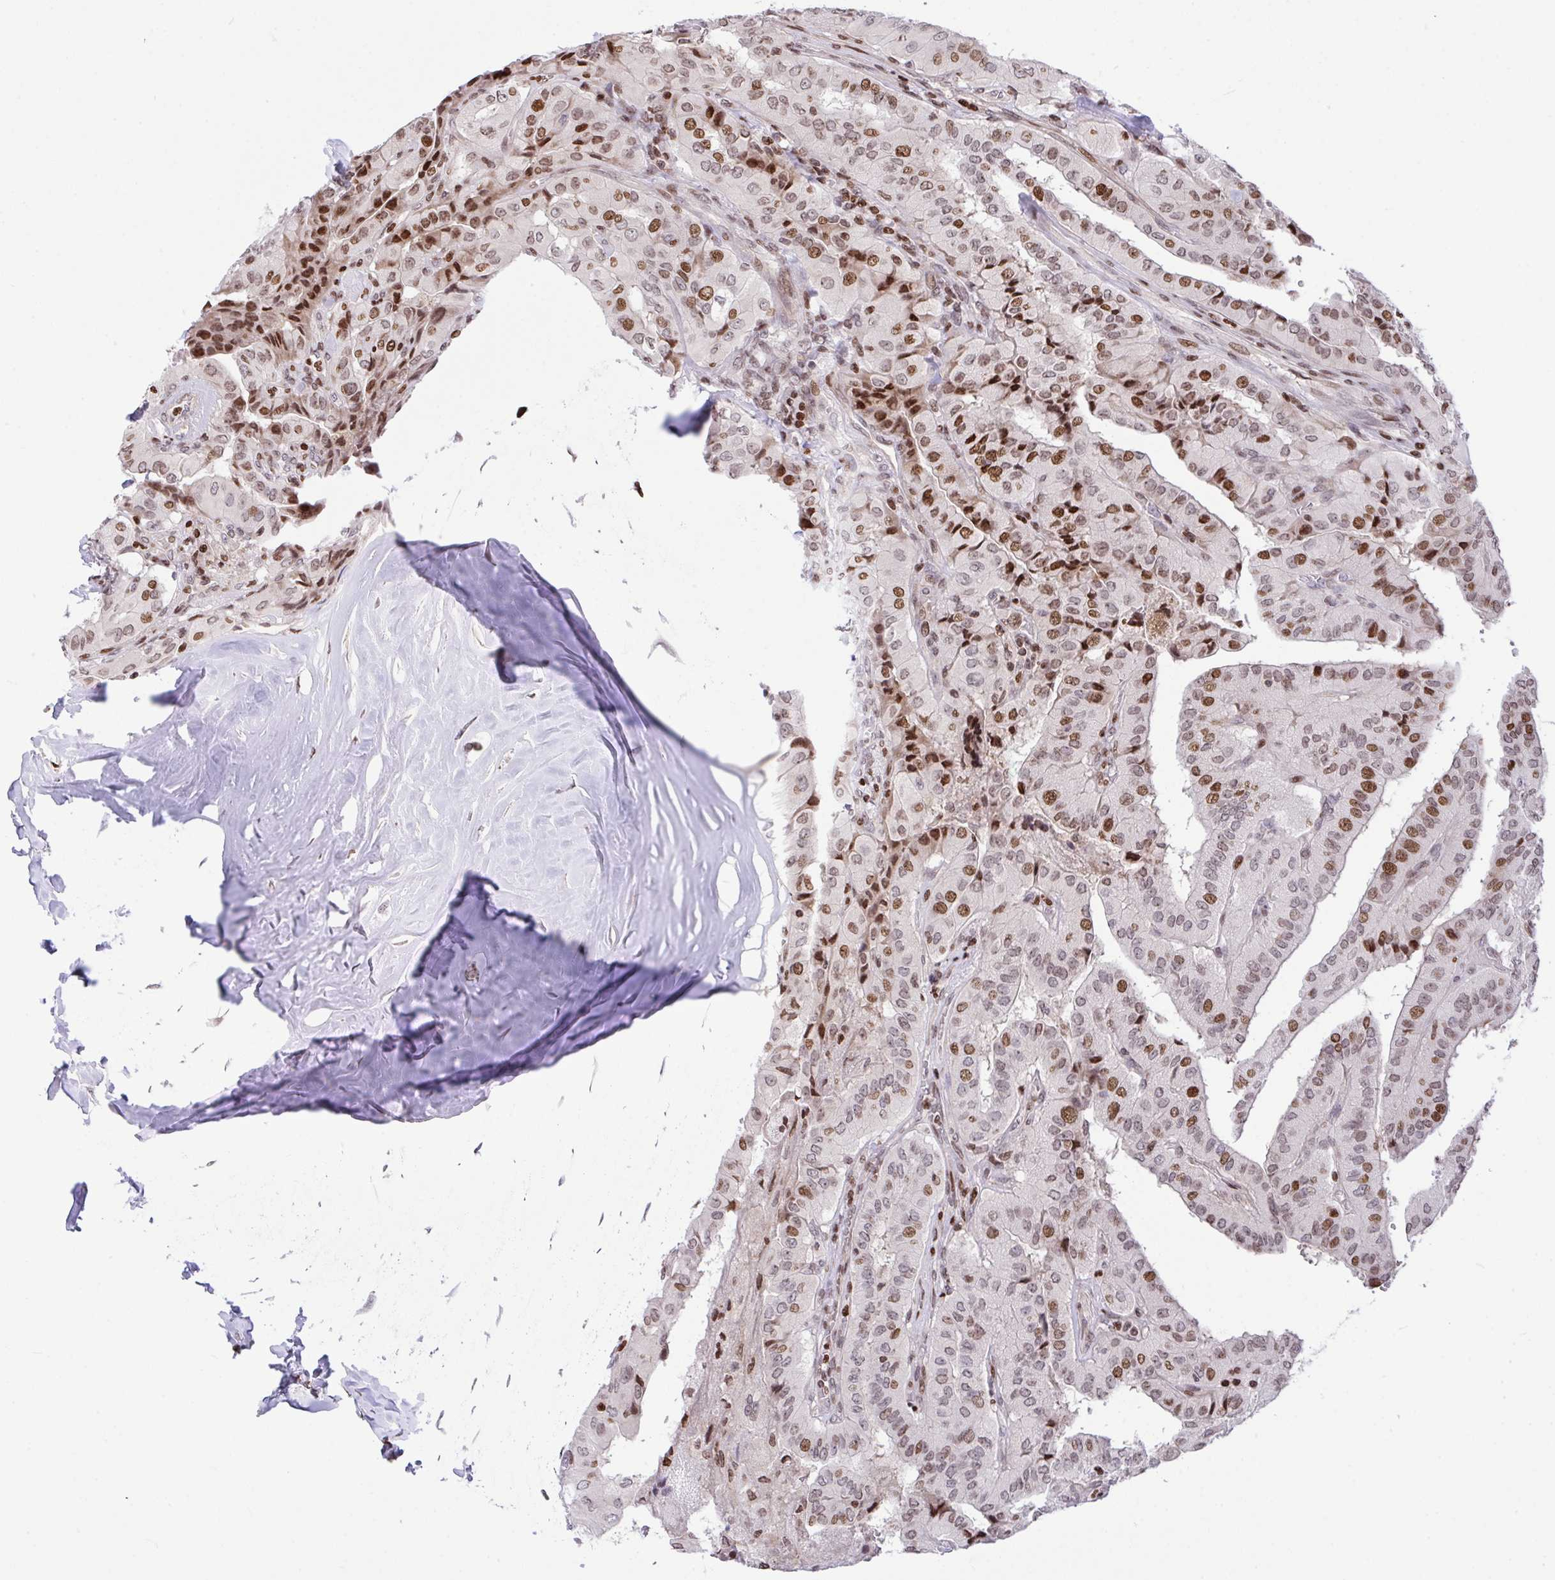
{"staining": {"intensity": "moderate", "quantity": ">75%", "location": "nuclear"}, "tissue": "thyroid cancer", "cell_type": "Tumor cells", "image_type": "cancer", "snomed": [{"axis": "morphology", "description": "Normal tissue, NOS"}, {"axis": "morphology", "description": "Papillary adenocarcinoma, NOS"}, {"axis": "topography", "description": "Thyroid gland"}], "caption": "Approximately >75% of tumor cells in human thyroid cancer exhibit moderate nuclear protein staining as visualized by brown immunohistochemical staining.", "gene": "RAPGEF5", "patient": {"sex": "female", "age": 59}}